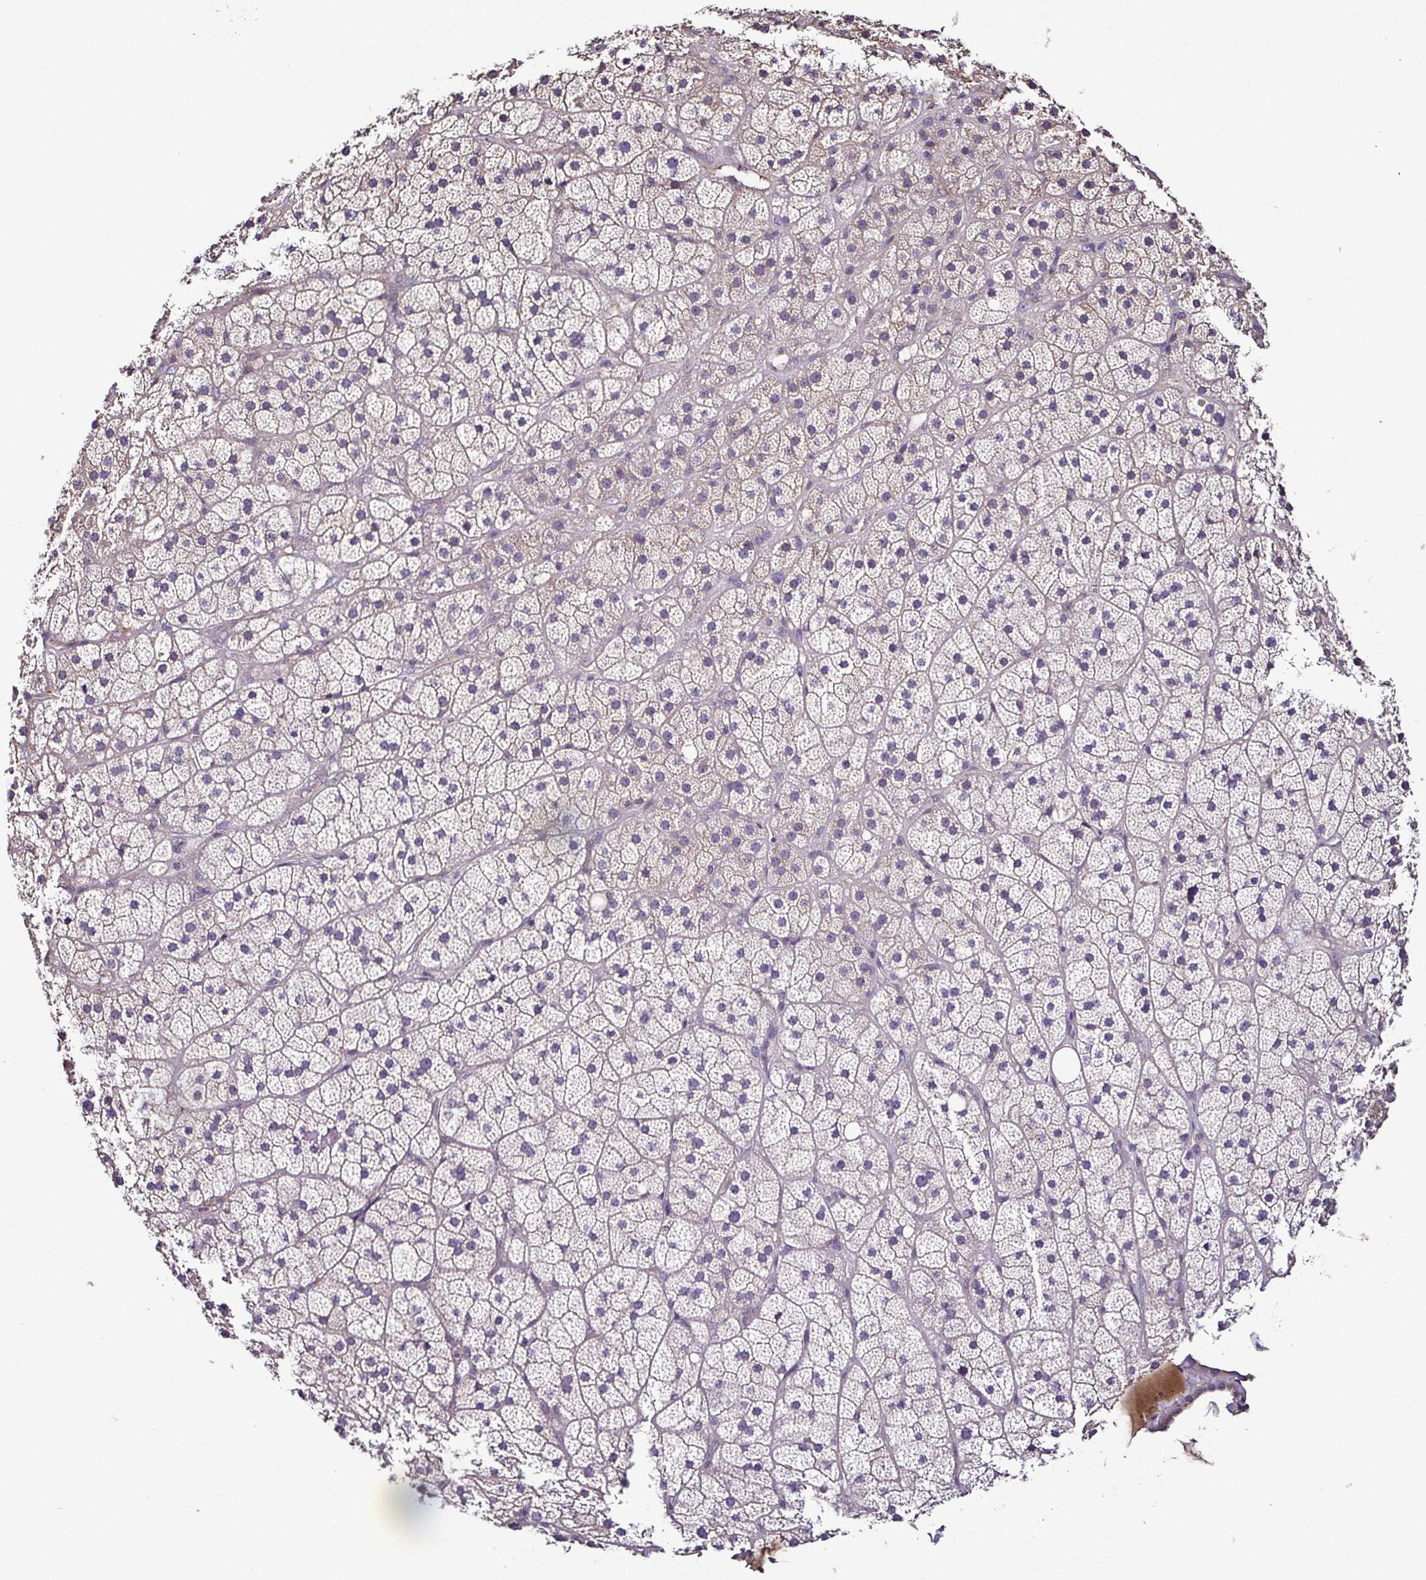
{"staining": {"intensity": "weak", "quantity": "<25%", "location": "cytoplasmic/membranous"}, "tissue": "adrenal gland", "cell_type": "Glandular cells", "image_type": "normal", "snomed": [{"axis": "morphology", "description": "Normal tissue, NOS"}, {"axis": "topography", "description": "Adrenal gland"}], "caption": "Immunohistochemical staining of unremarkable human adrenal gland shows no significant positivity in glandular cells.", "gene": "LMOD2", "patient": {"sex": "male", "age": 57}}